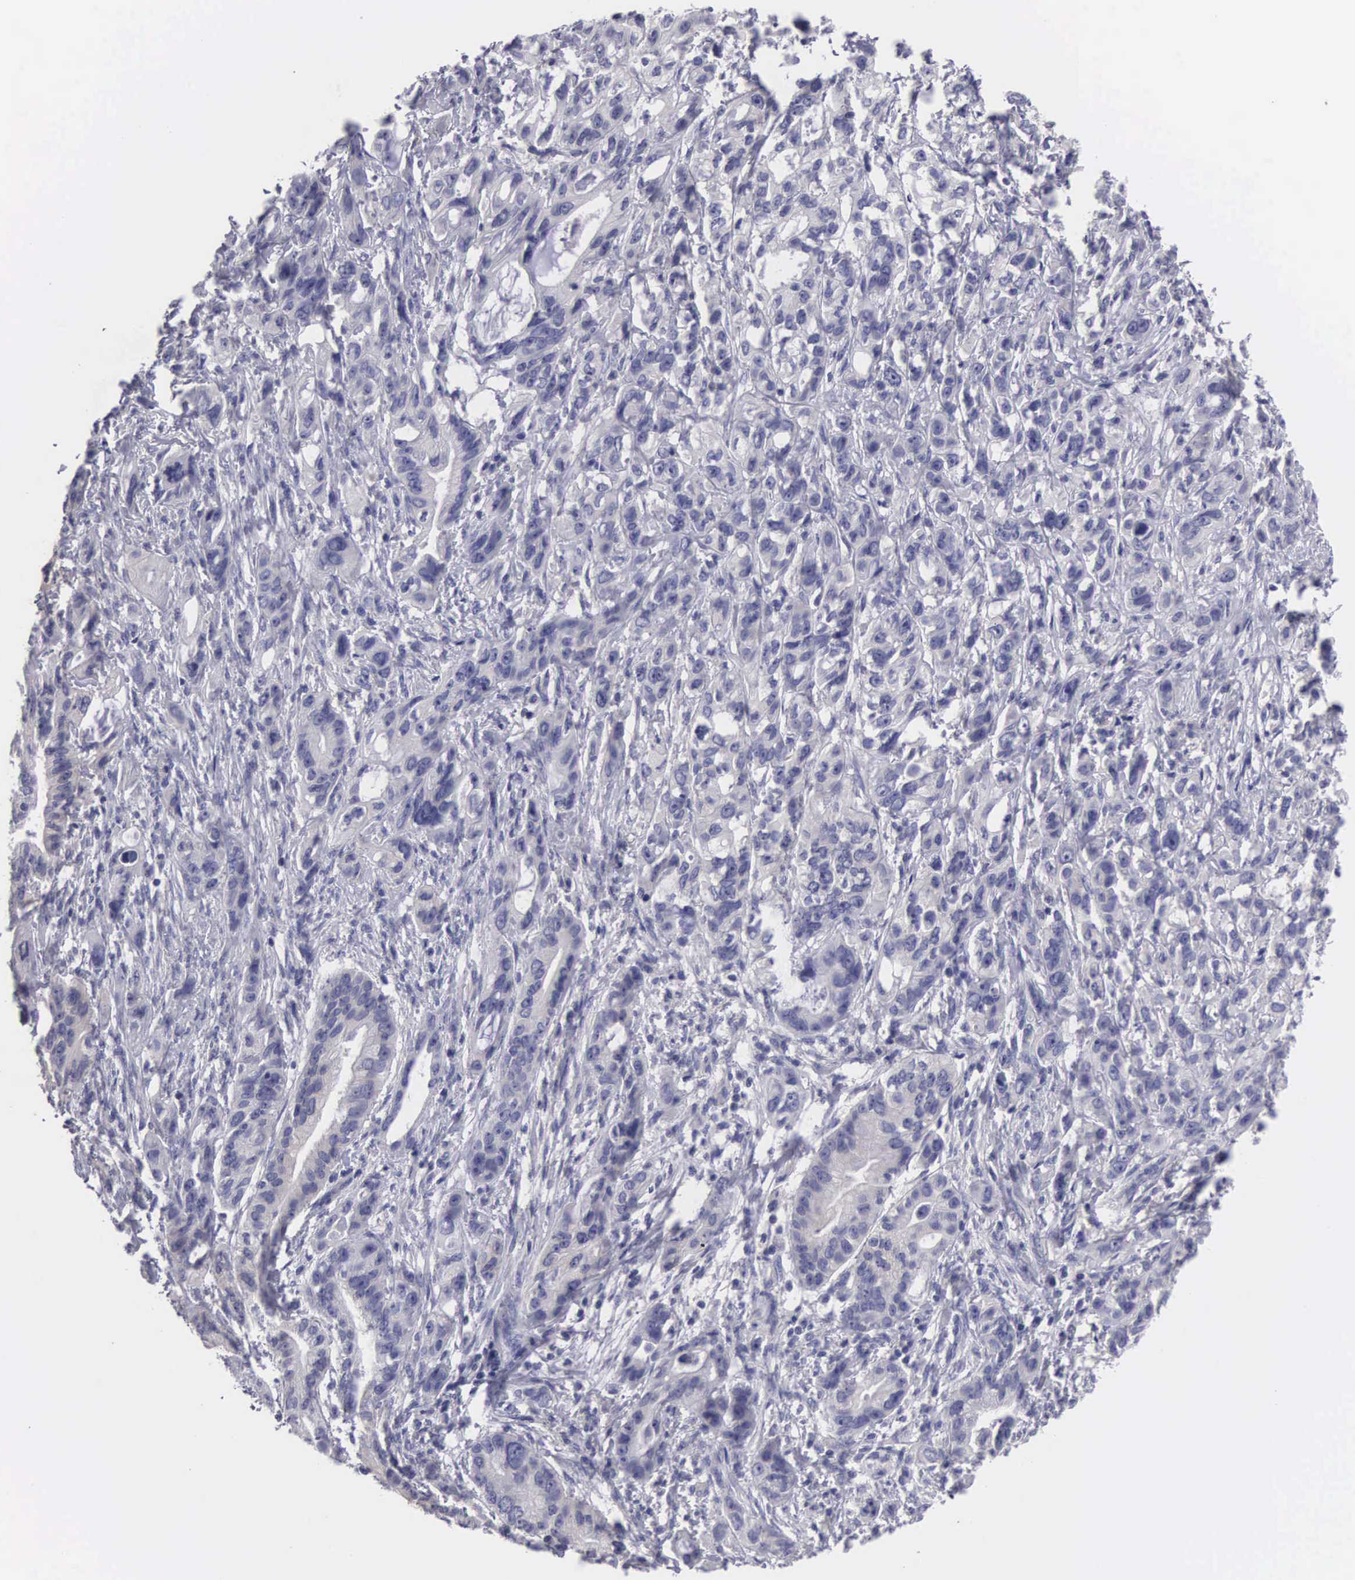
{"staining": {"intensity": "negative", "quantity": "none", "location": "none"}, "tissue": "stomach cancer", "cell_type": "Tumor cells", "image_type": "cancer", "snomed": [{"axis": "morphology", "description": "Adenocarcinoma, NOS"}, {"axis": "topography", "description": "Stomach, upper"}], "caption": "IHC photomicrograph of neoplastic tissue: stomach adenocarcinoma stained with DAB shows no significant protein positivity in tumor cells. (DAB (3,3'-diaminobenzidine) IHC with hematoxylin counter stain).", "gene": "SLITRK4", "patient": {"sex": "male", "age": 47}}